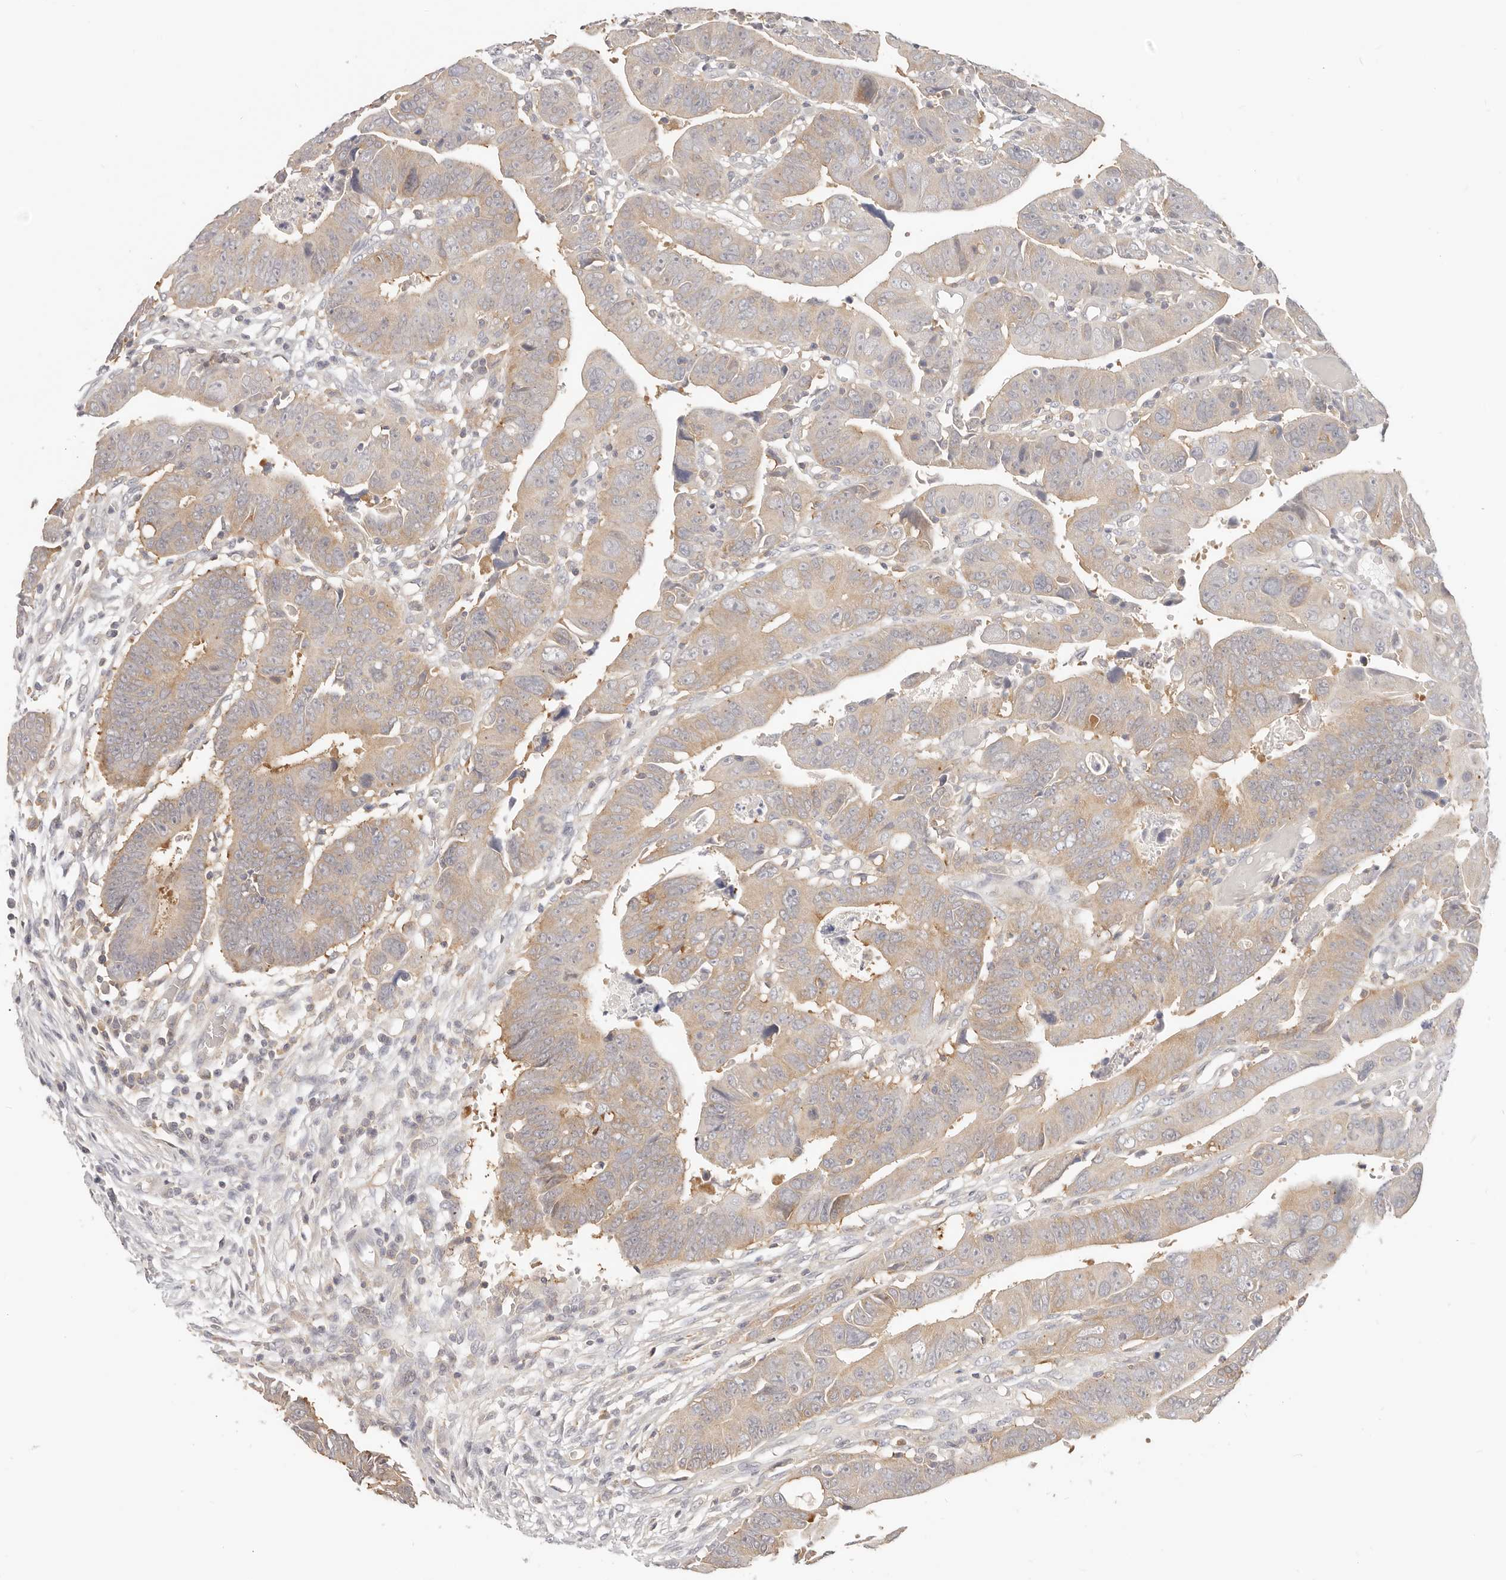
{"staining": {"intensity": "weak", "quantity": "25%-75%", "location": "cytoplasmic/membranous"}, "tissue": "colorectal cancer", "cell_type": "Tumor cells", "image_type": "cancer", "snomed": [{"axis": "morphology", "description": "Adenocarcinoma, NOS"}, {"axis": "topography", "description": "Rectum"}], "caption": "Colorectal cancer (adenocarcinoma) stained for a protein (brown) shows weak cytoplasmic/membranous positive positivity in approximately 25%-75% of tumor cells.", "gene": "DTNBP1", "patient": {"sex": "female", "age": 65}}